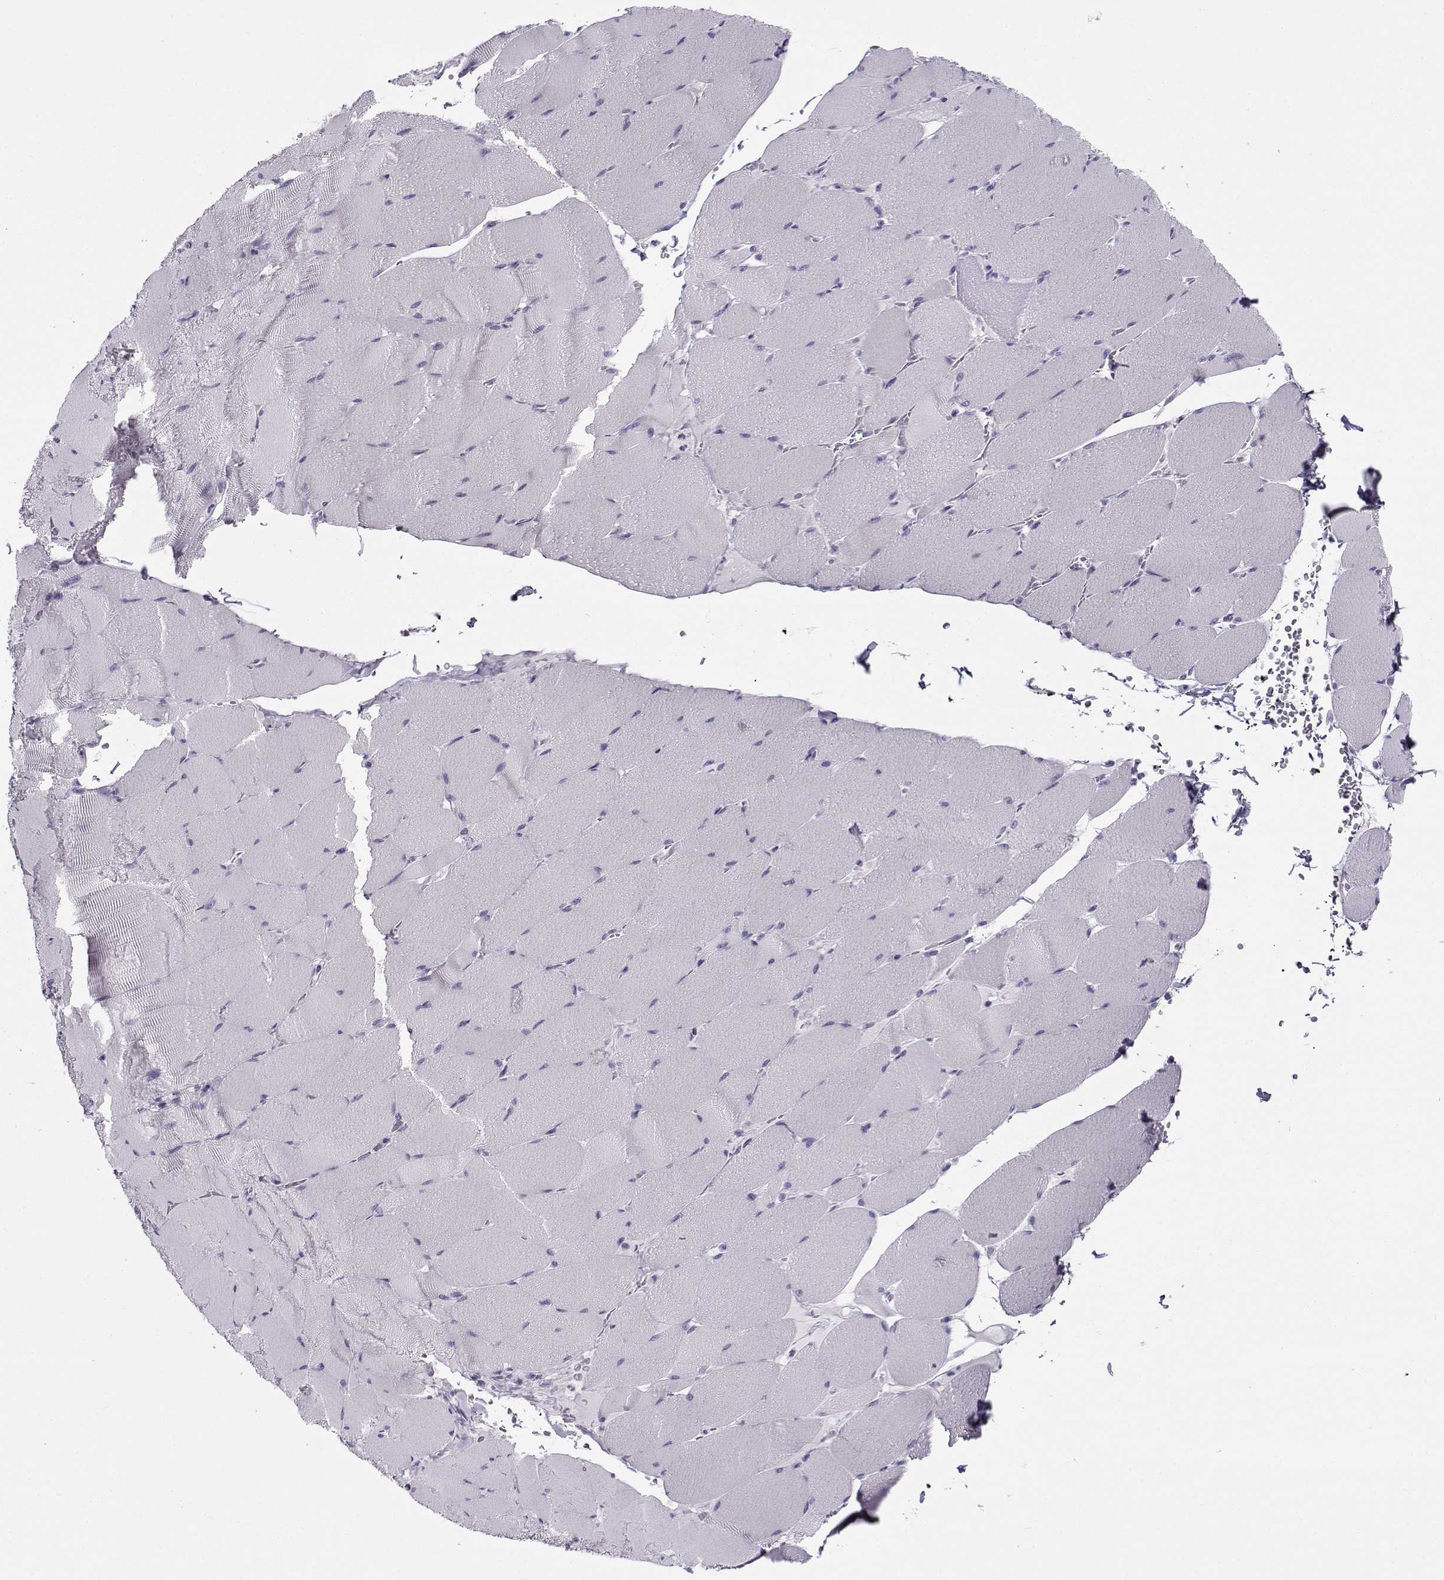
{"staining": {"intensity": "negative", "quantity": "none", "location": "none"}, "tissue": "skeletal muscle", "cell_type": "Myocytes", "image_type": "normal", "snomed": [{"axis": "morphology", "description": "Normal tissue, NOS"}, {"axis": "topography", "description": "Skeletal muscle"}], "caption": "Immunohistochemistry (IHC) of benign skeletal muscle demonstrates no positivity in myocytes.", "gene": "FEZF1", "patient": {"sex": "male", "age": 56}}